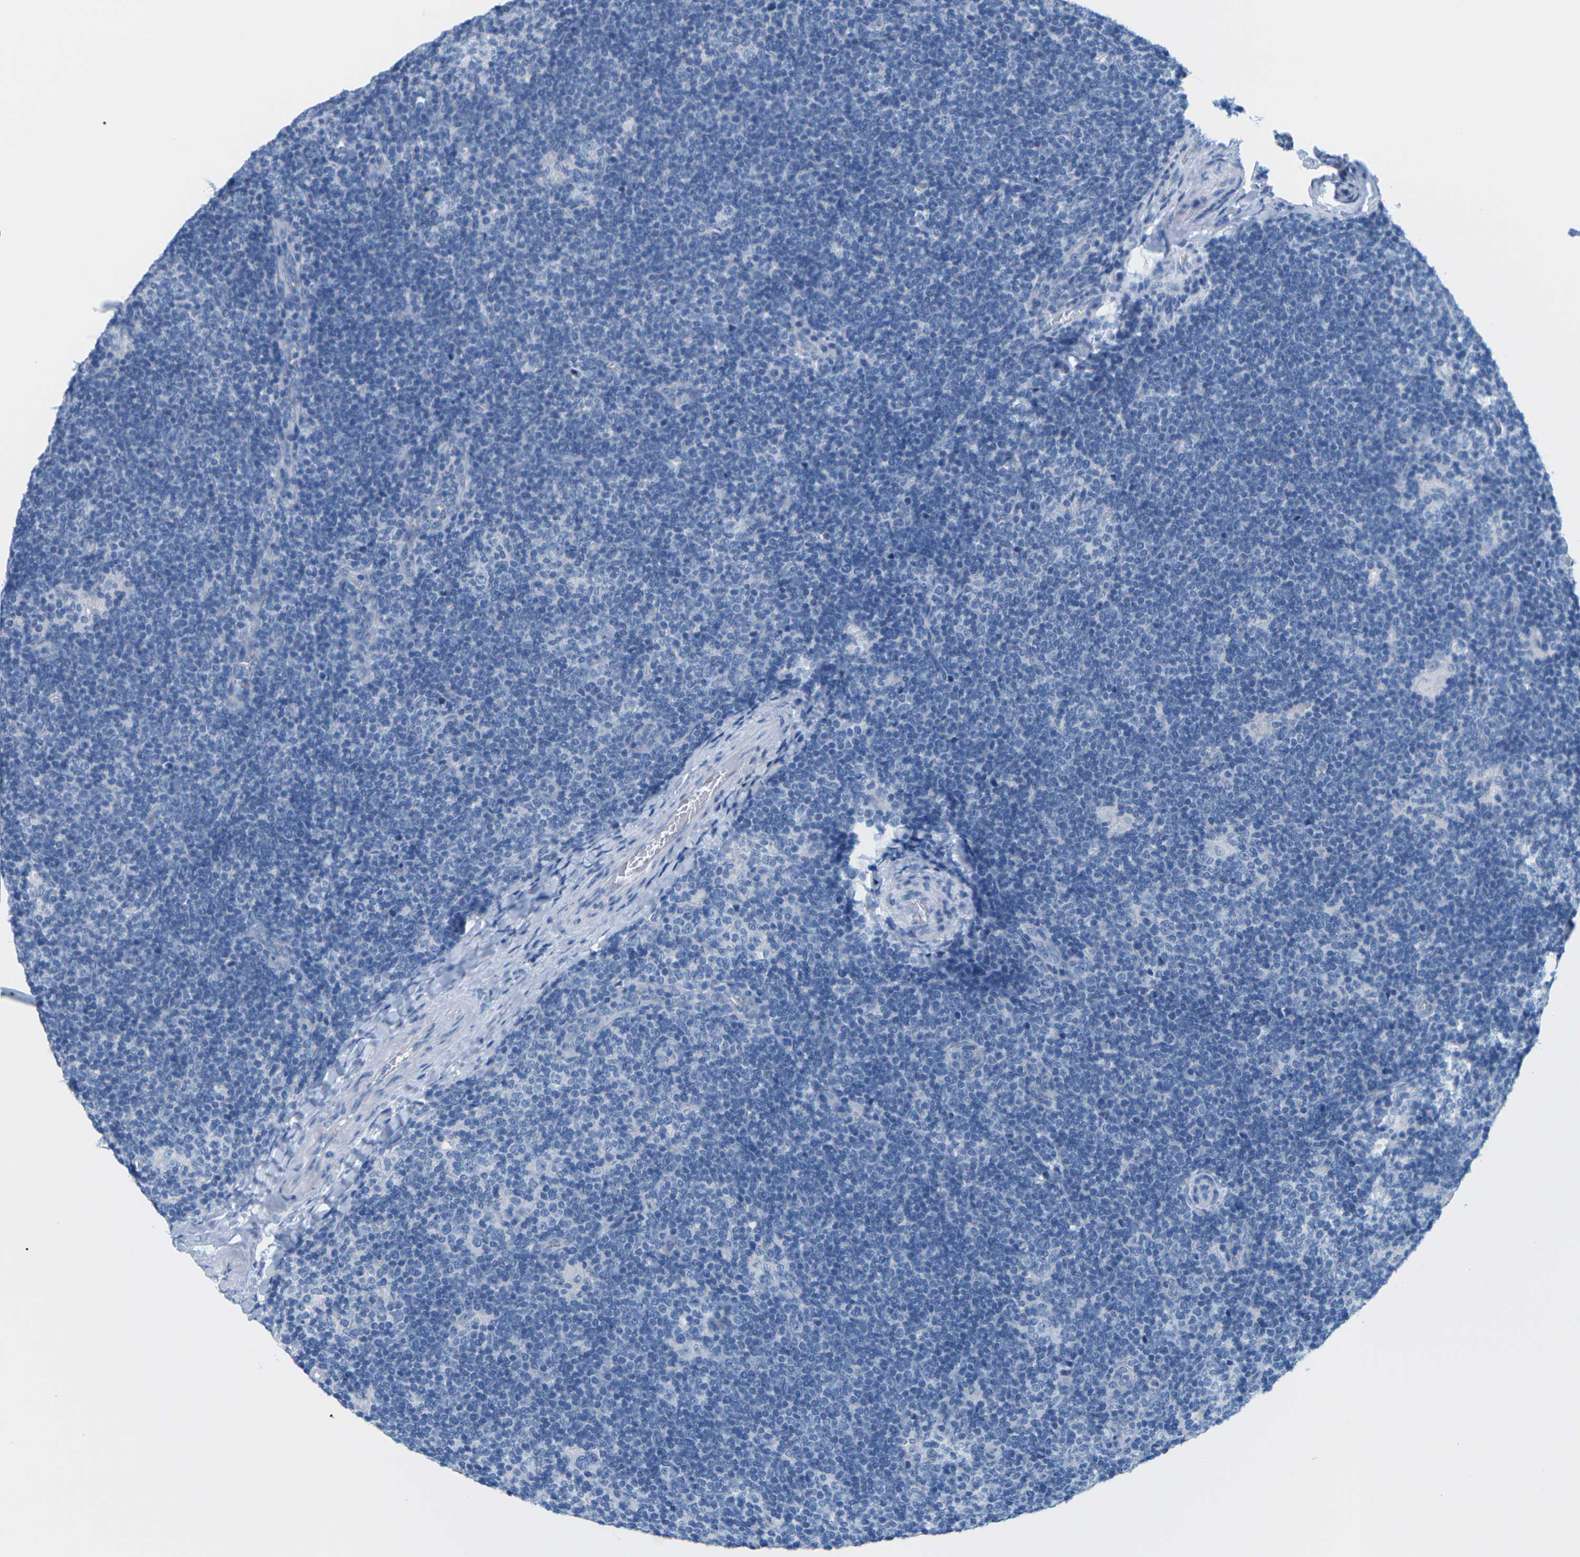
{"staining": {"intensity": "negative", "quantity": "none", "location": "none"}, "tissue": "lymphoma", "cell_type": "Tumor cells", "image_type": "cancer", "snomed": [{"axis": "morphology", "description": "Hodgkin's disease, NOS"}, {"axis": "topography", "description": "Lymph node"}], "caption": "High power microscopy micrograph of an immunohistochemistry (IHC) histopathology image of lymphoma, revealing no significant staining in tumor cells. Brightfield microscopy of IHC stained with DAB (3,3'-diaminobenzidine) (brown) and hematoxylin (blue), captured at high magnification.", "gene": "SLC12A1", "patient": {"sex": "female", "age": 57}}